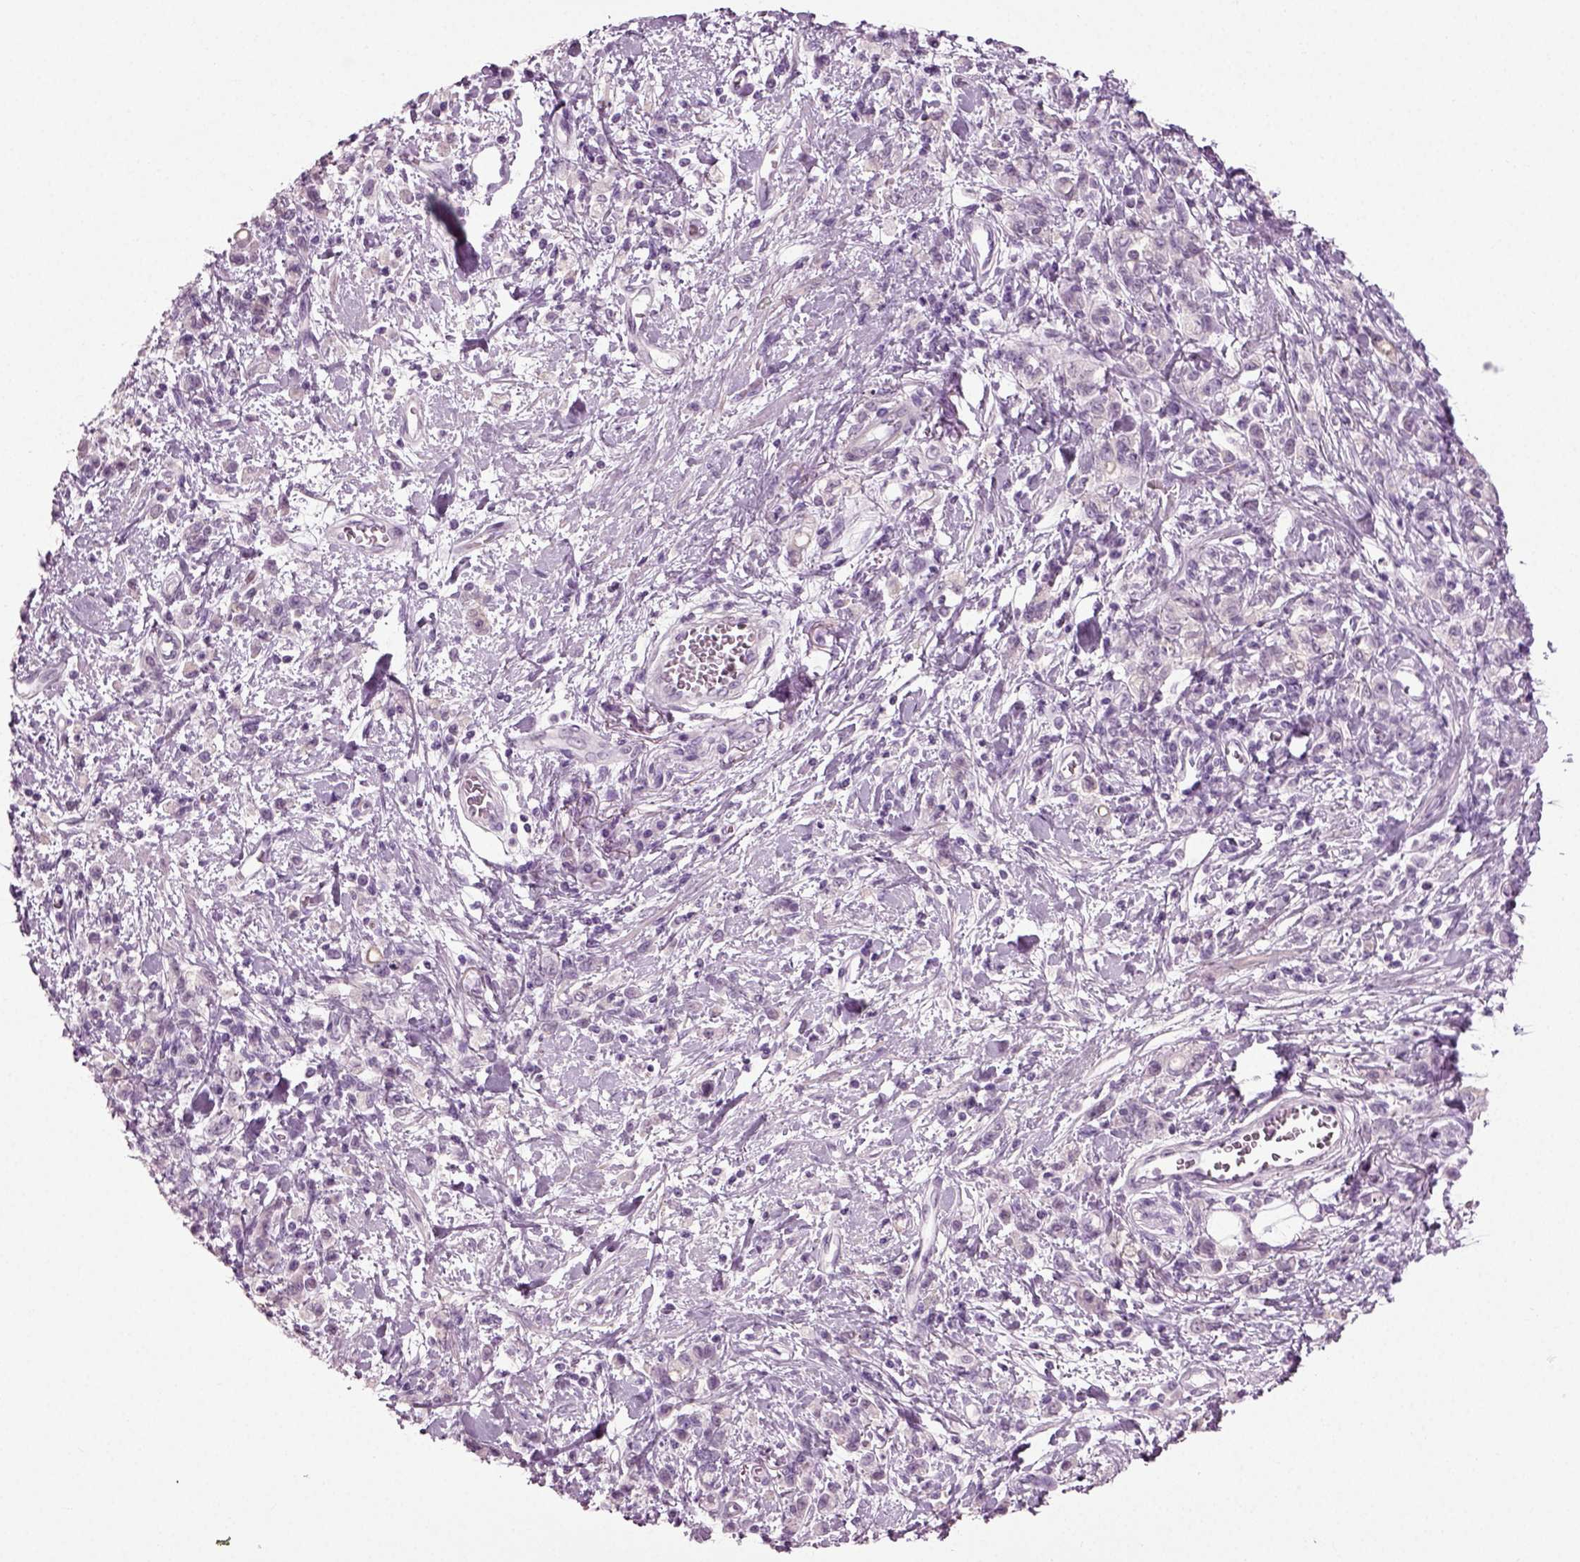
{"staining": {"intensity": "negative", "quantity": "none", "location": "none"}, "tissue": "stomach cancer", "cell_type": "Tumor cells", "image_type": "cancer", "snomed": [{"axis": "morphology", "description": "Adenocarcinoma, NOS"}, {"axis": "topography", "description": "Stomach"}], "caption": "Protein analysis of stomach adenocarcinoma exhibits no significant expression in tumor cells.", "gene": "ZC2HC1C", "patient": {"sex": "male", "age": 77}}